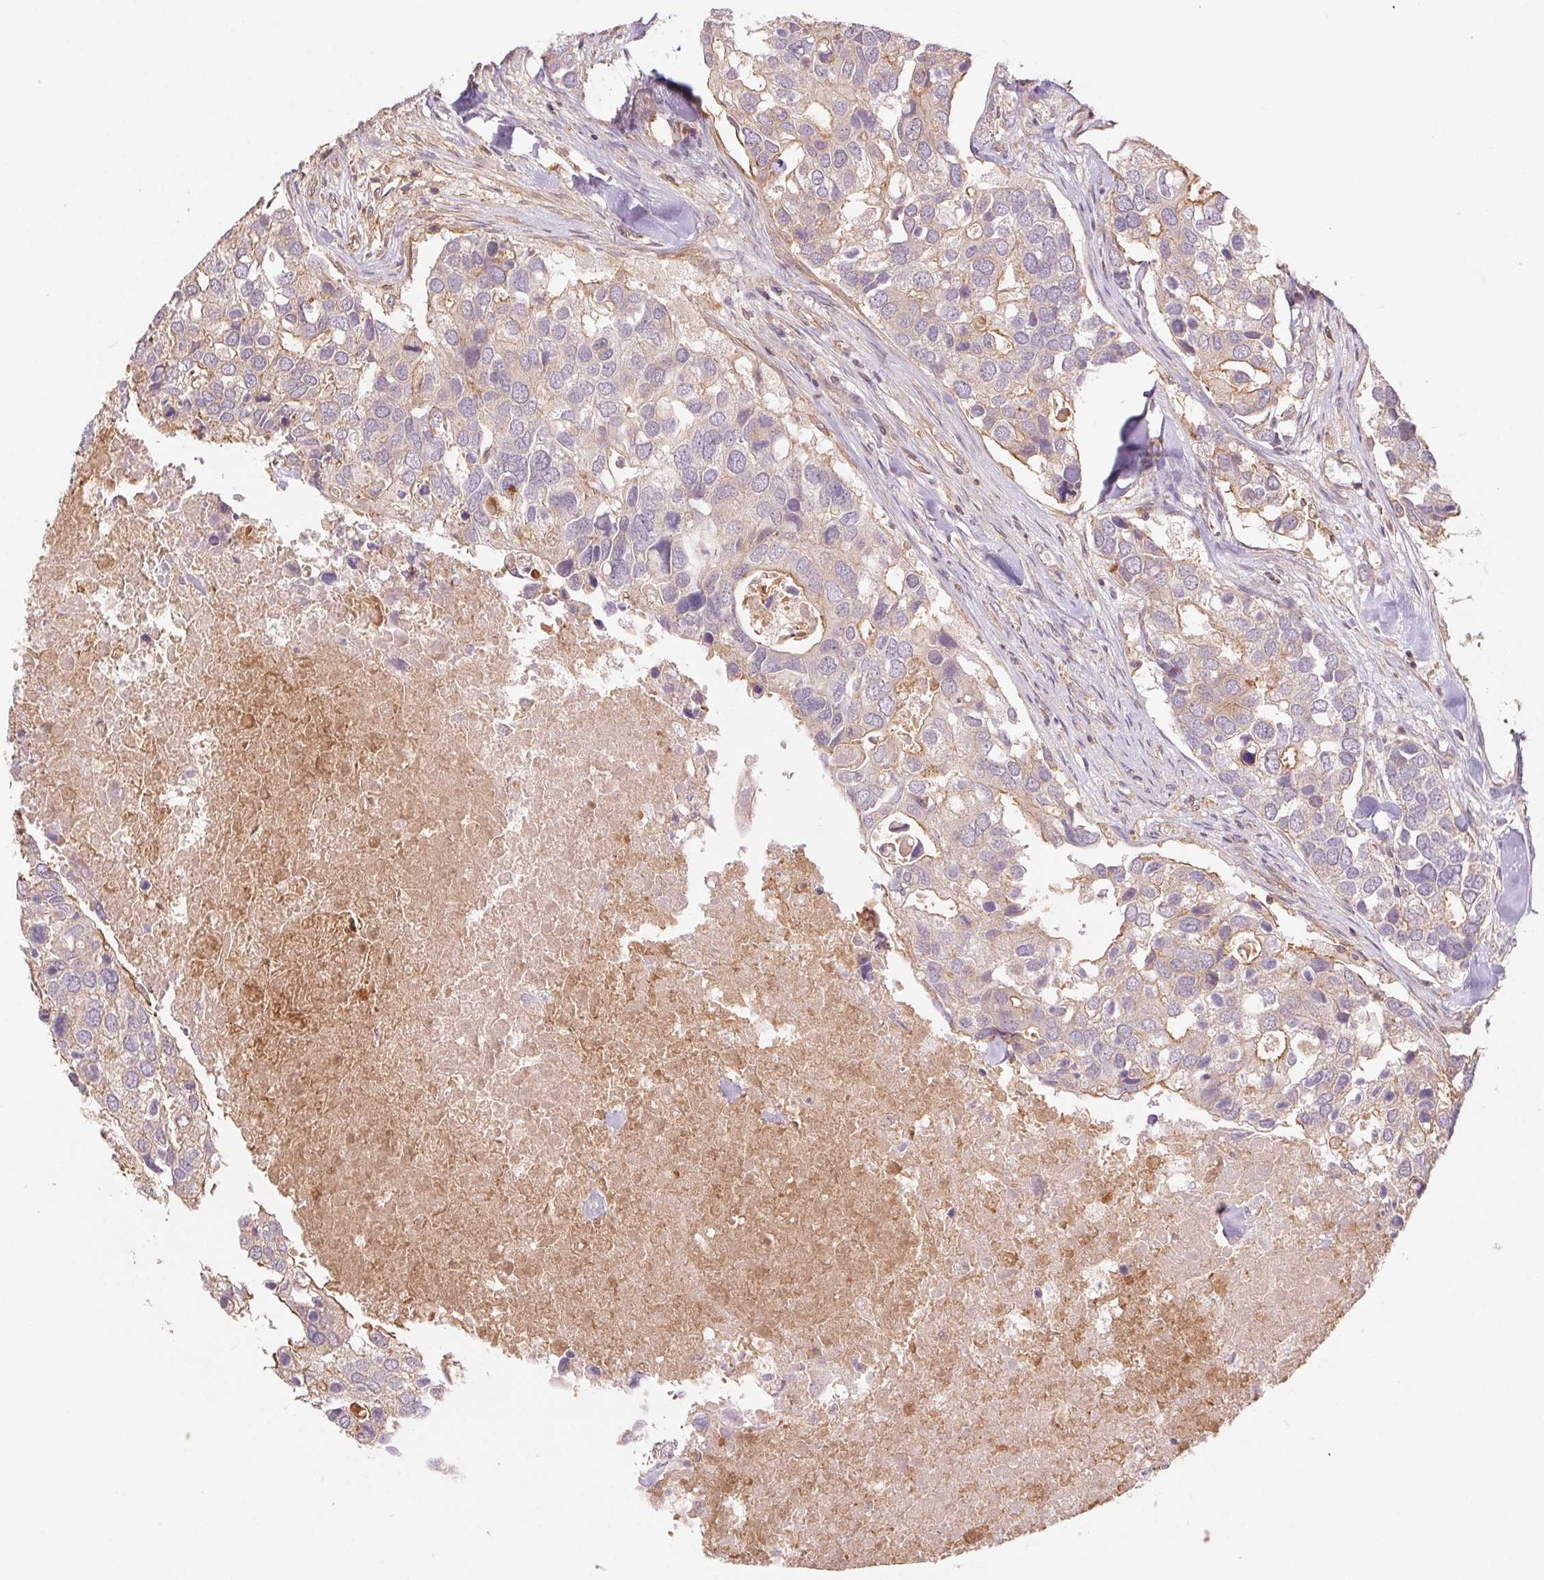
{"staining": {"intensity": "weak", "quantity": "25%-75%", "location": "cytoplasmic/membranous"}, "tissue": "breast cancer", "cell_type": "Tumor cells", "image_type": "cancer", "snomed": [{"axis": "morphology", "description": "Duct carcinoma"}, {"axis": "topography", "description": "Breast"}], "caption": "Immunohistochemical staining of breast intraductal carcinoma reveals low levels of weak cytoplasmic/membranous staining in approximately 25%-75% of tumor cells. (DAB (3,3'-diaminobenzidine) = brown stain, brightfield microscopy at high magnification).", "gene": "TUBA3D", "patient": {"sex": "female", "age": 83}}